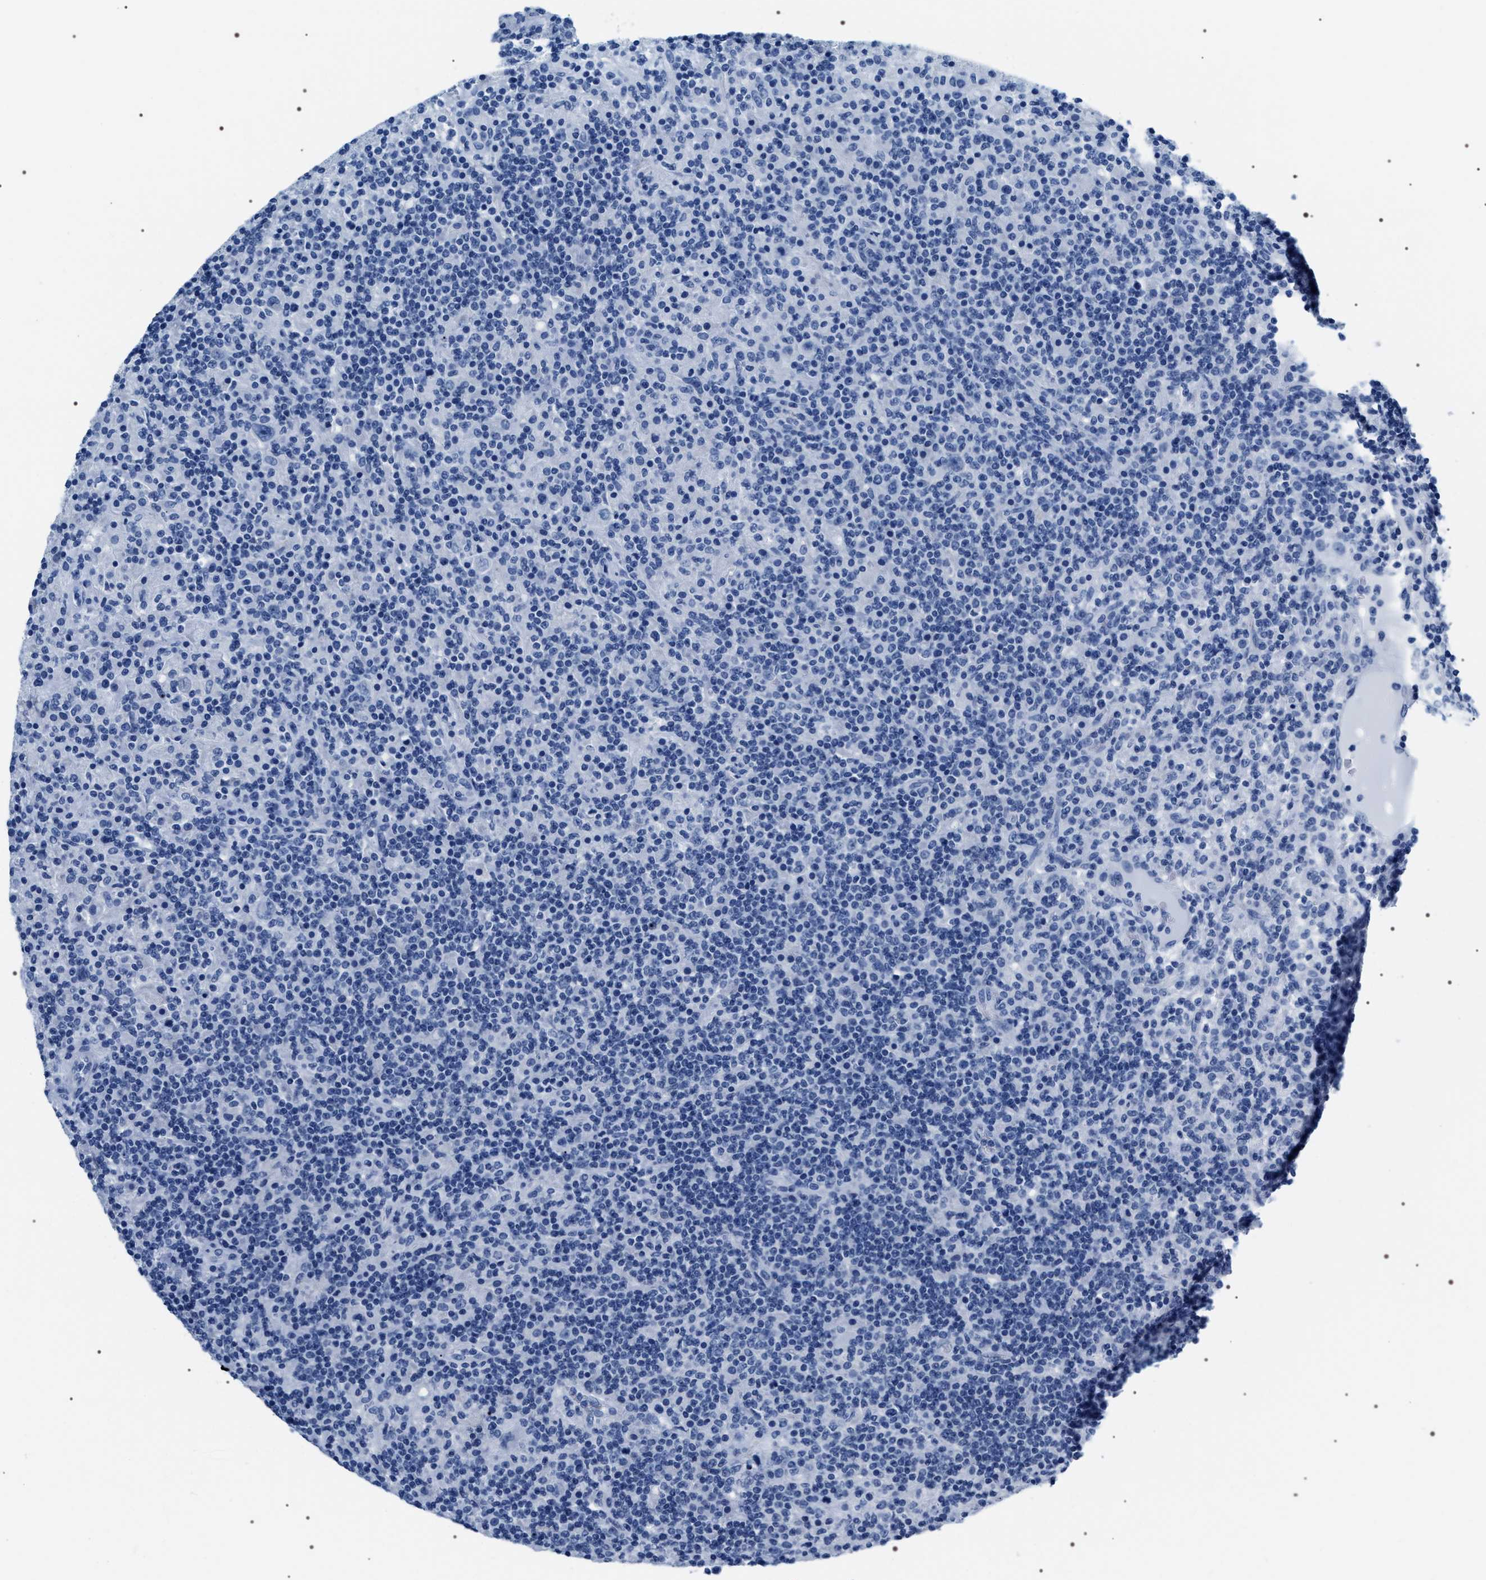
{"staining": {"intensity": "negative", "quantity": "none", "location": "none"}, "tissue": "lymphoma", "cell_type": "Tumor cells", "image_type": "cancer", "snomed": [{"axis": "morphology", "description": "Hodgkin's disease, NOS"}, {"axis": "topography", "description": "Lymph node"}], "caption": "A micrograph of Hodgkin's disease stained for a protein exhibits no brown staining in tumor cells.", "gene": "ADH4", "patient": {"sex": "male", "age": 70}}